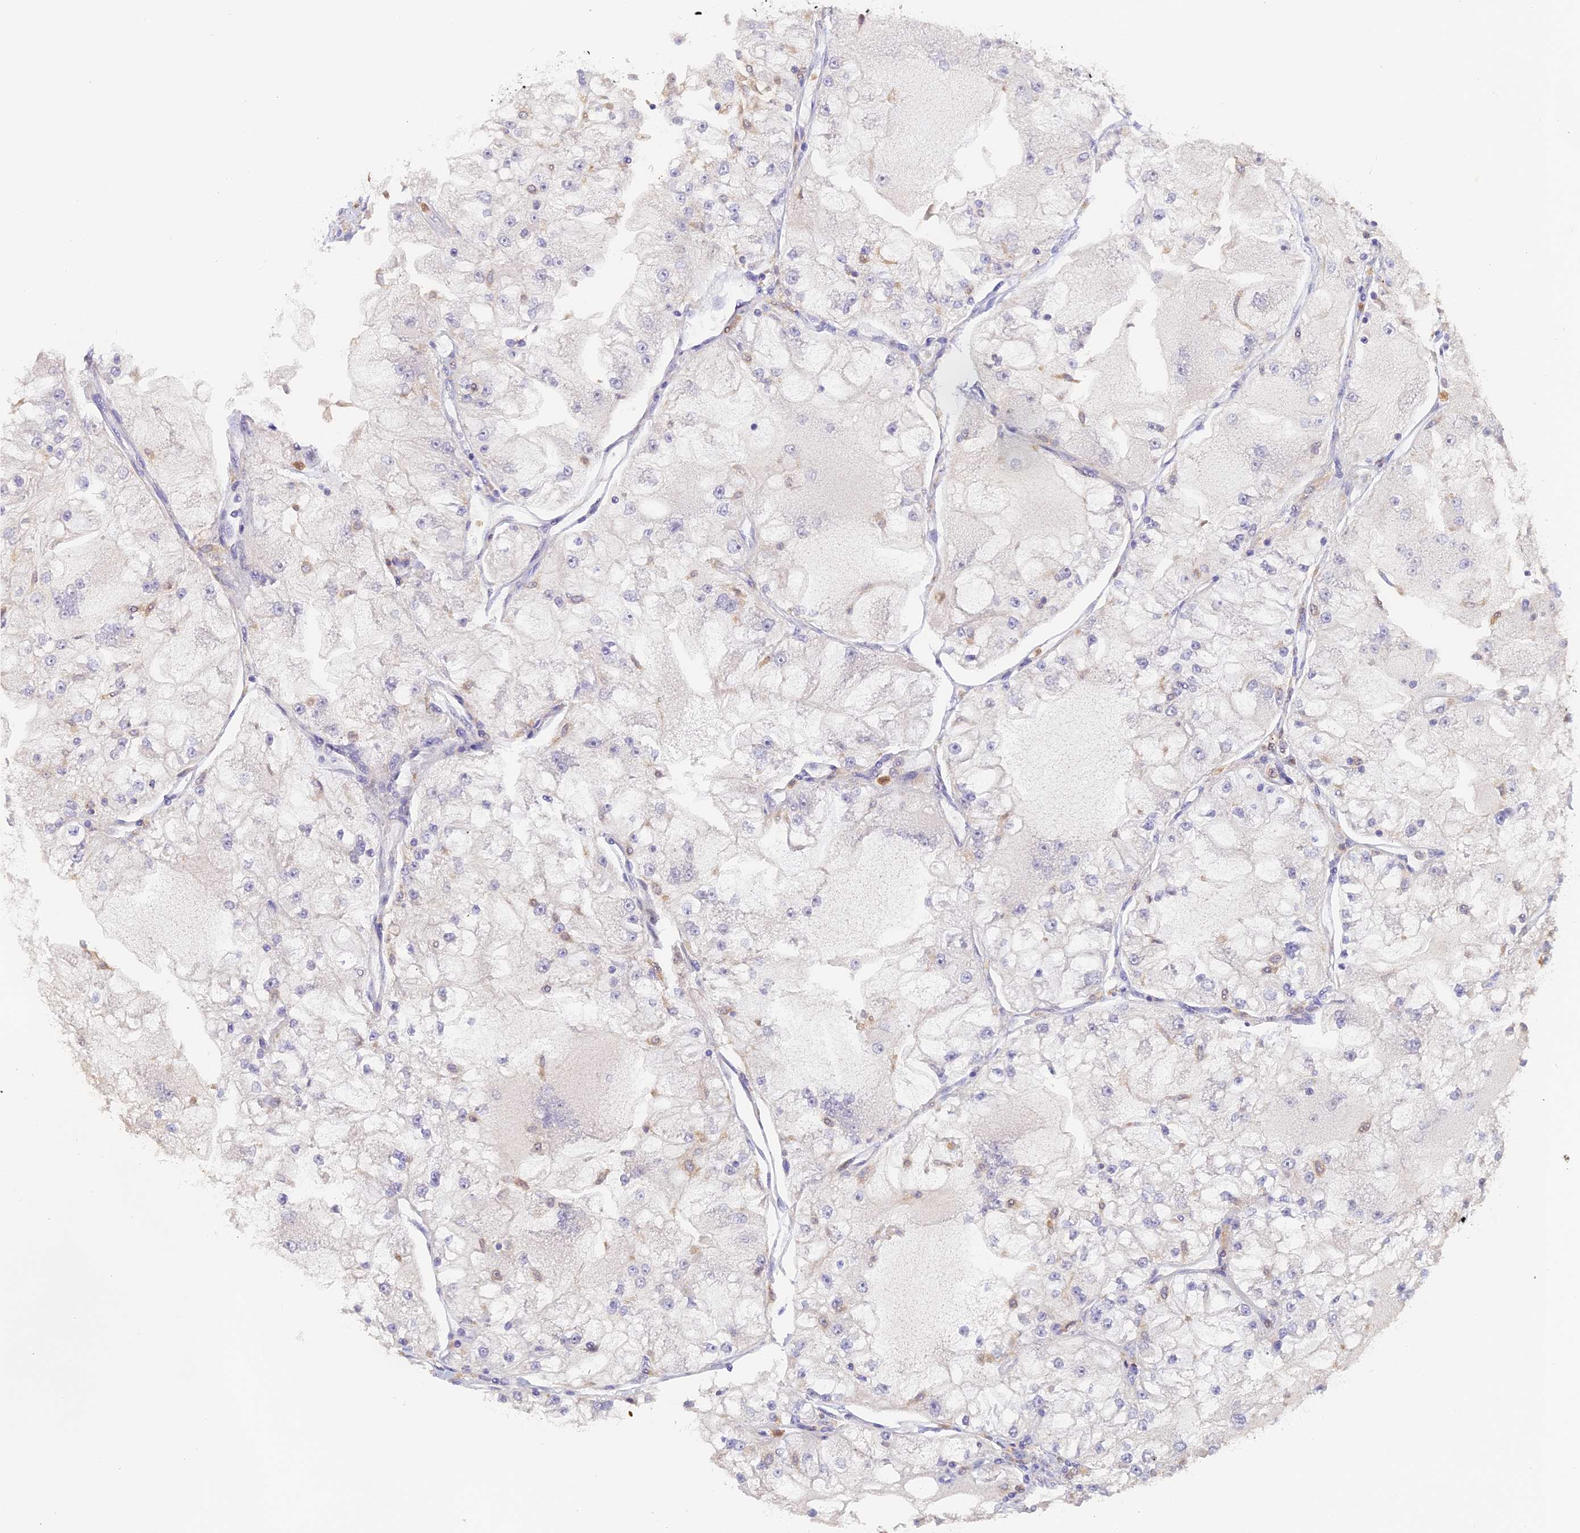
{"staining": {"intensity": "negative", "quantity": "none", "location": "none"}, "tissue": "renal cancer", "cell_type": "Tumor cells", "image_type": "cancer", "snomed": [{"axis": "morphology", "description": "Adenocarcinoma, NOS"}, {"axis": "topography", "description": "Kidney"}], "caption": "Tumor cells are negative for brown protein staining in adenocarcinoma (renal).", "gene": "NCF4", "patient": {"sex": "female", "age": 72}}